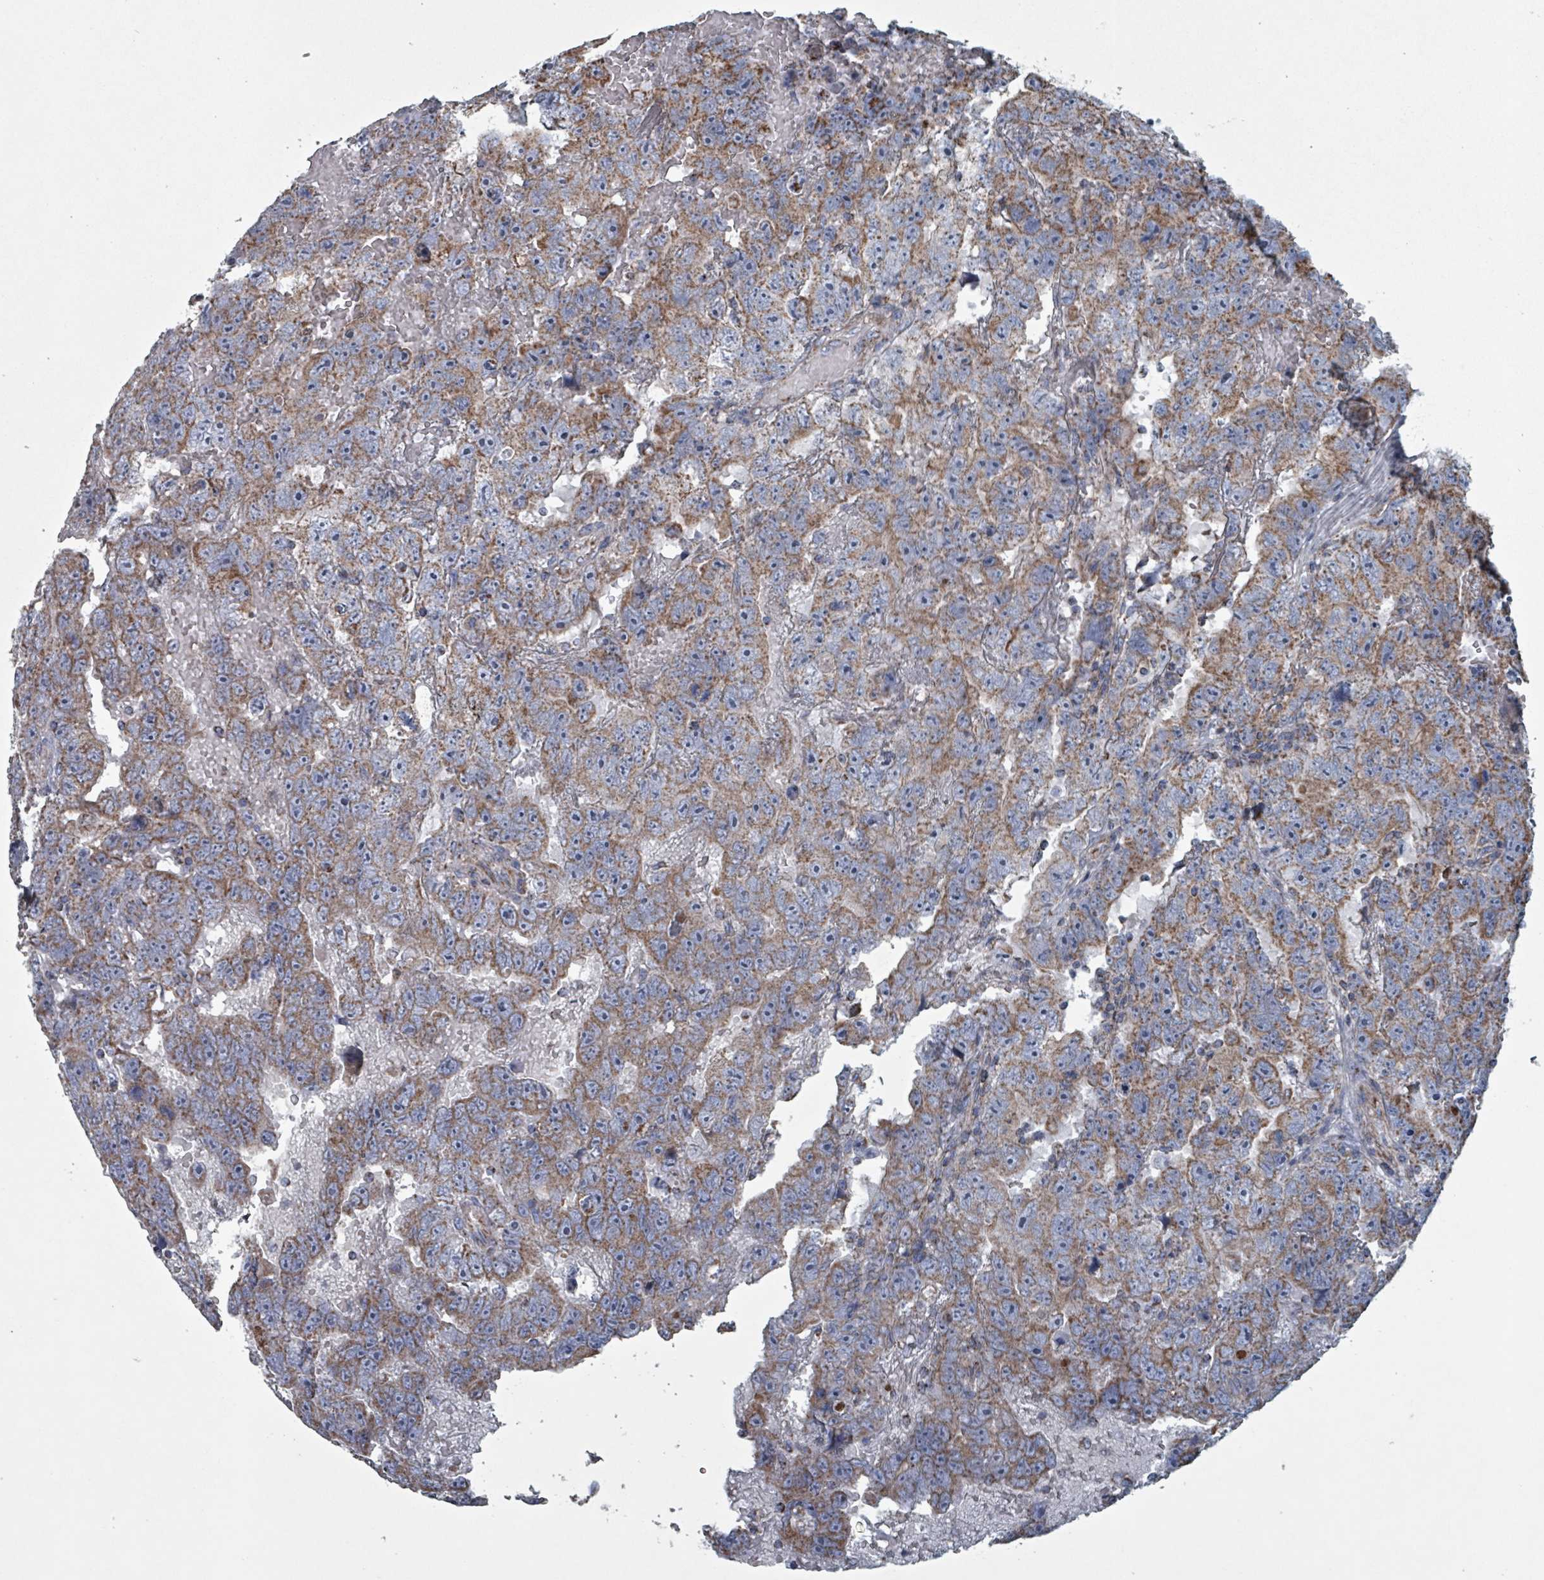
{"staining": {"intensity": "moderate", "quantity": ">75%", "location": "cytoplasmic/membranous"}, "tissue": "testis cancer", "cell_type": "Tumor cells", "image_type": "cancer", "snomed": [{"axis": "morphology", "description": "Carcinoma, Embryonal, NOS"}, {"axis": "topography", "description": "Testis"}], "caption": "About >75% of tumor cells in human embryonal carcinoma (testis) demonstrate moderate cytoplasmic/membranous protein staining as visualized by brown immunohistochemical staining.", "gene": "ABHD18", "patient": {"sex": "male", "age": 45}}